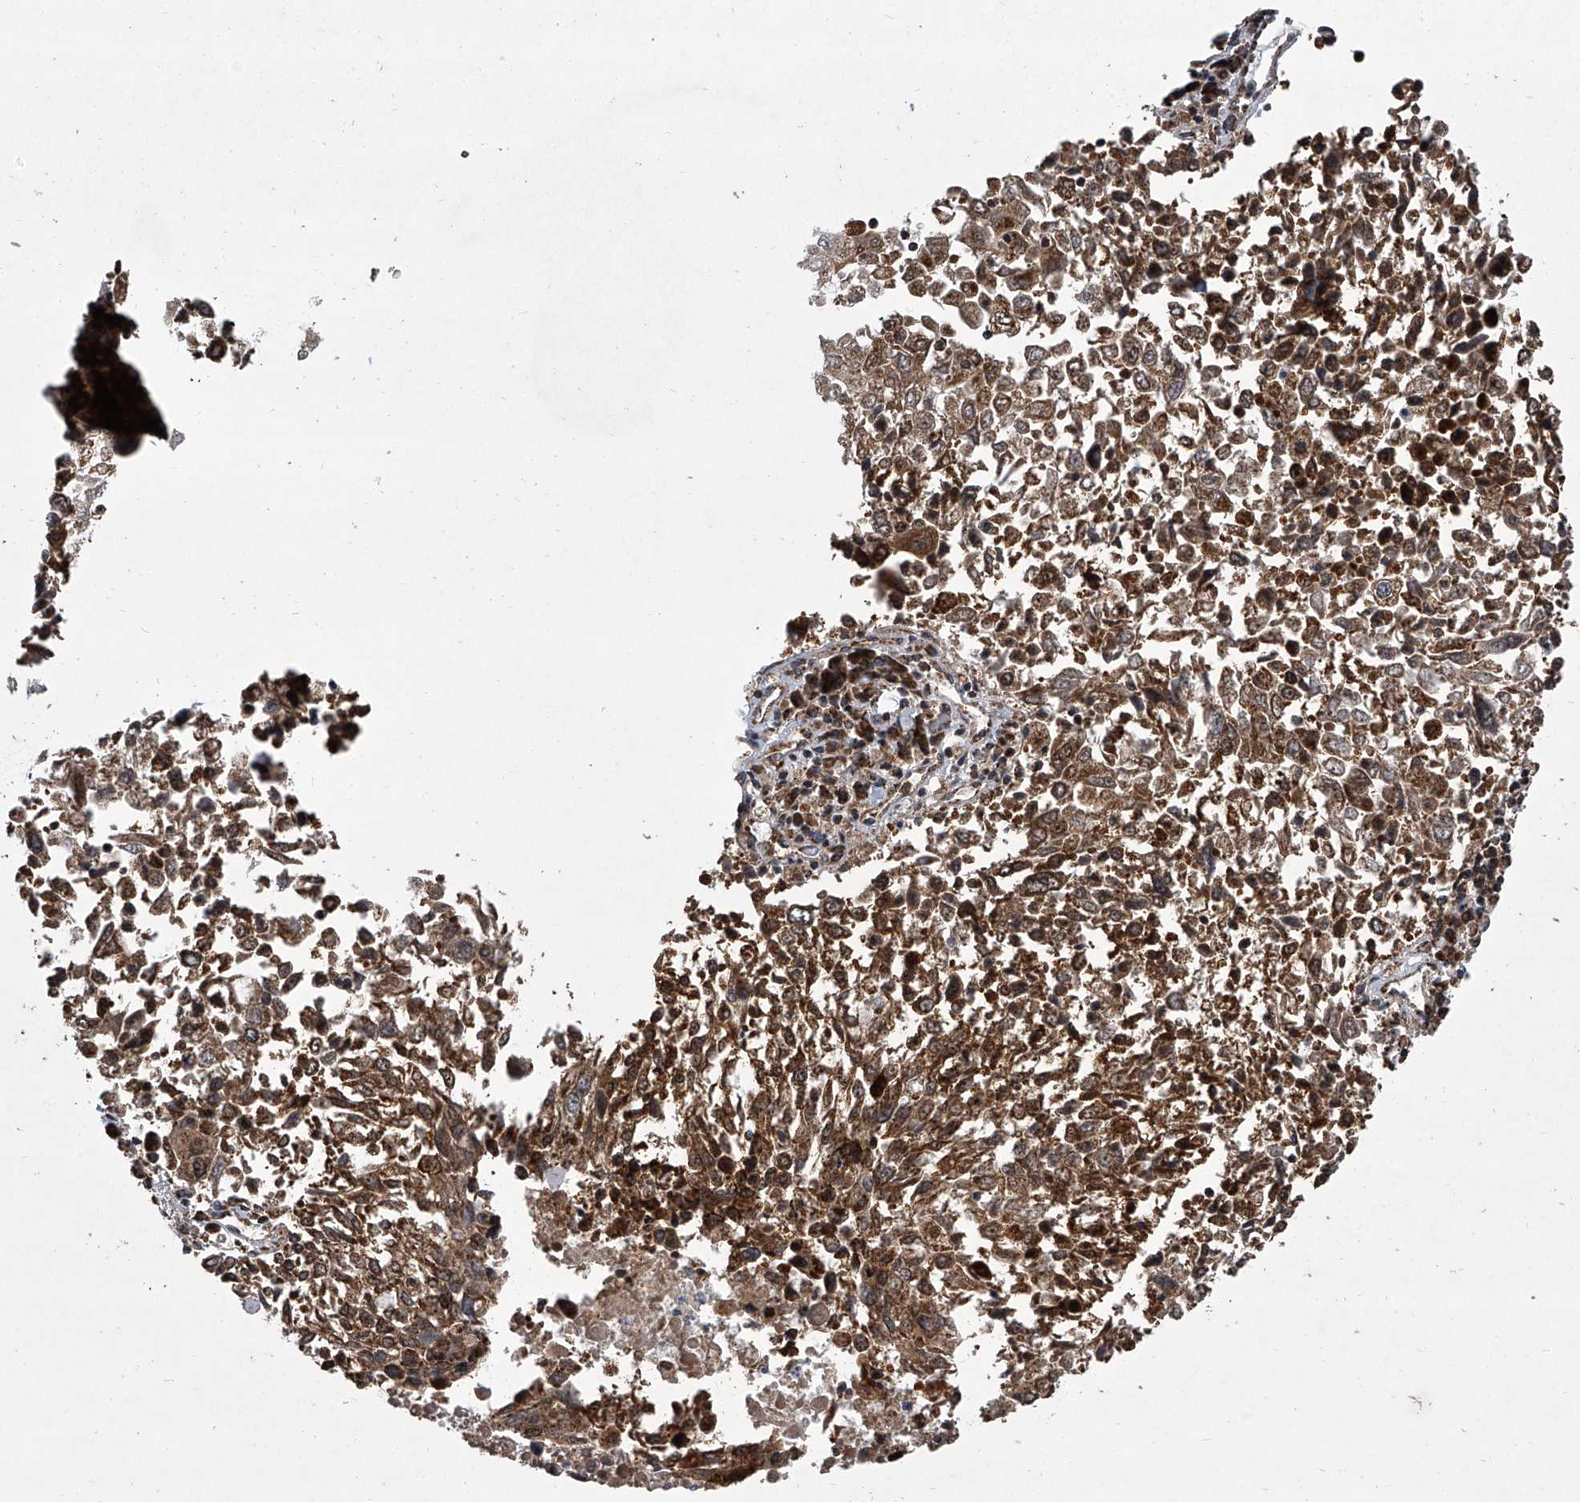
{"staining": {"intensity": "moderate", "quantity": ">75%", "location": "cytoplasmic/membranous"}, "tissue": "lung cancer", "cell_type": "Tumor cells", "image_type": "cancer", "snomed": [{"axis": "morphology", "description": "Squamous cell carcinoma, NOS"}, {"axis": "topography", "description": "Lung"}], "caption": "Human lung cancer stained with a protein marker shows moderate staining in tumor cells.", "gene": "ZC3H15", "patient": {"sex": "male", "age": 65}}